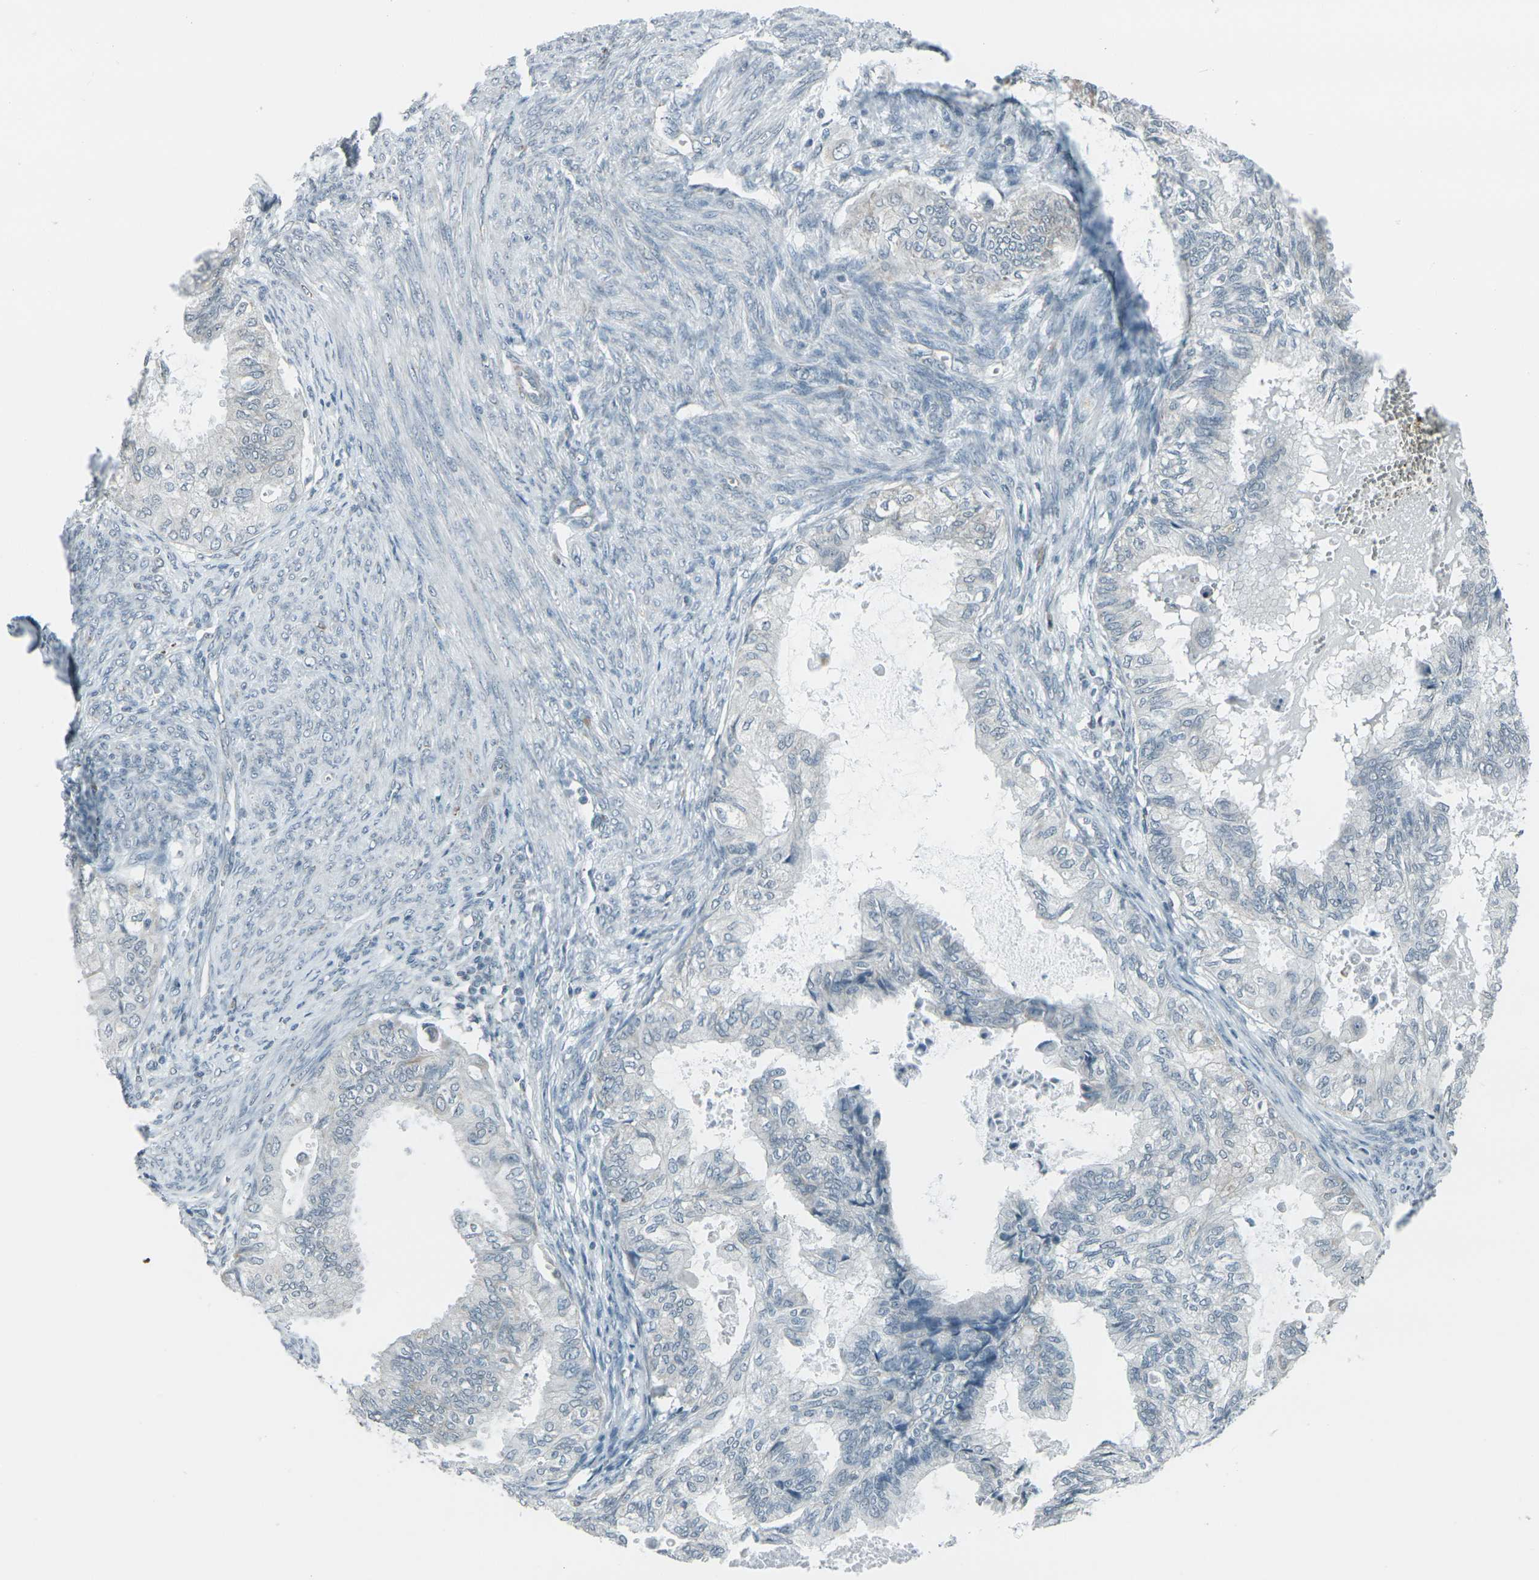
{"staining": {"intensity": "weak", "quantity": "<25%", "location": "cytoplasmic/membranous"}, "tissue": "cervical cancer", "cell_type": "Tumor cells", "image_type": "cancer", "snomed": [{"axis": "morphology", "description": "Normal tissue, NOS"}, {"axis": "morphology", "description": "Adenocarcinoma, NOS"}, {"axis": "topography", "description": "Cervix"}, {"axis": "topography", "description": "Endometrium"}], "caption": "Cervical adenocarcinoma was stained to show a protein in brown. There is no significant staining in tumor cells.", "gene": "H2BC1", "patient": {"sex": "female", "age": 86}}